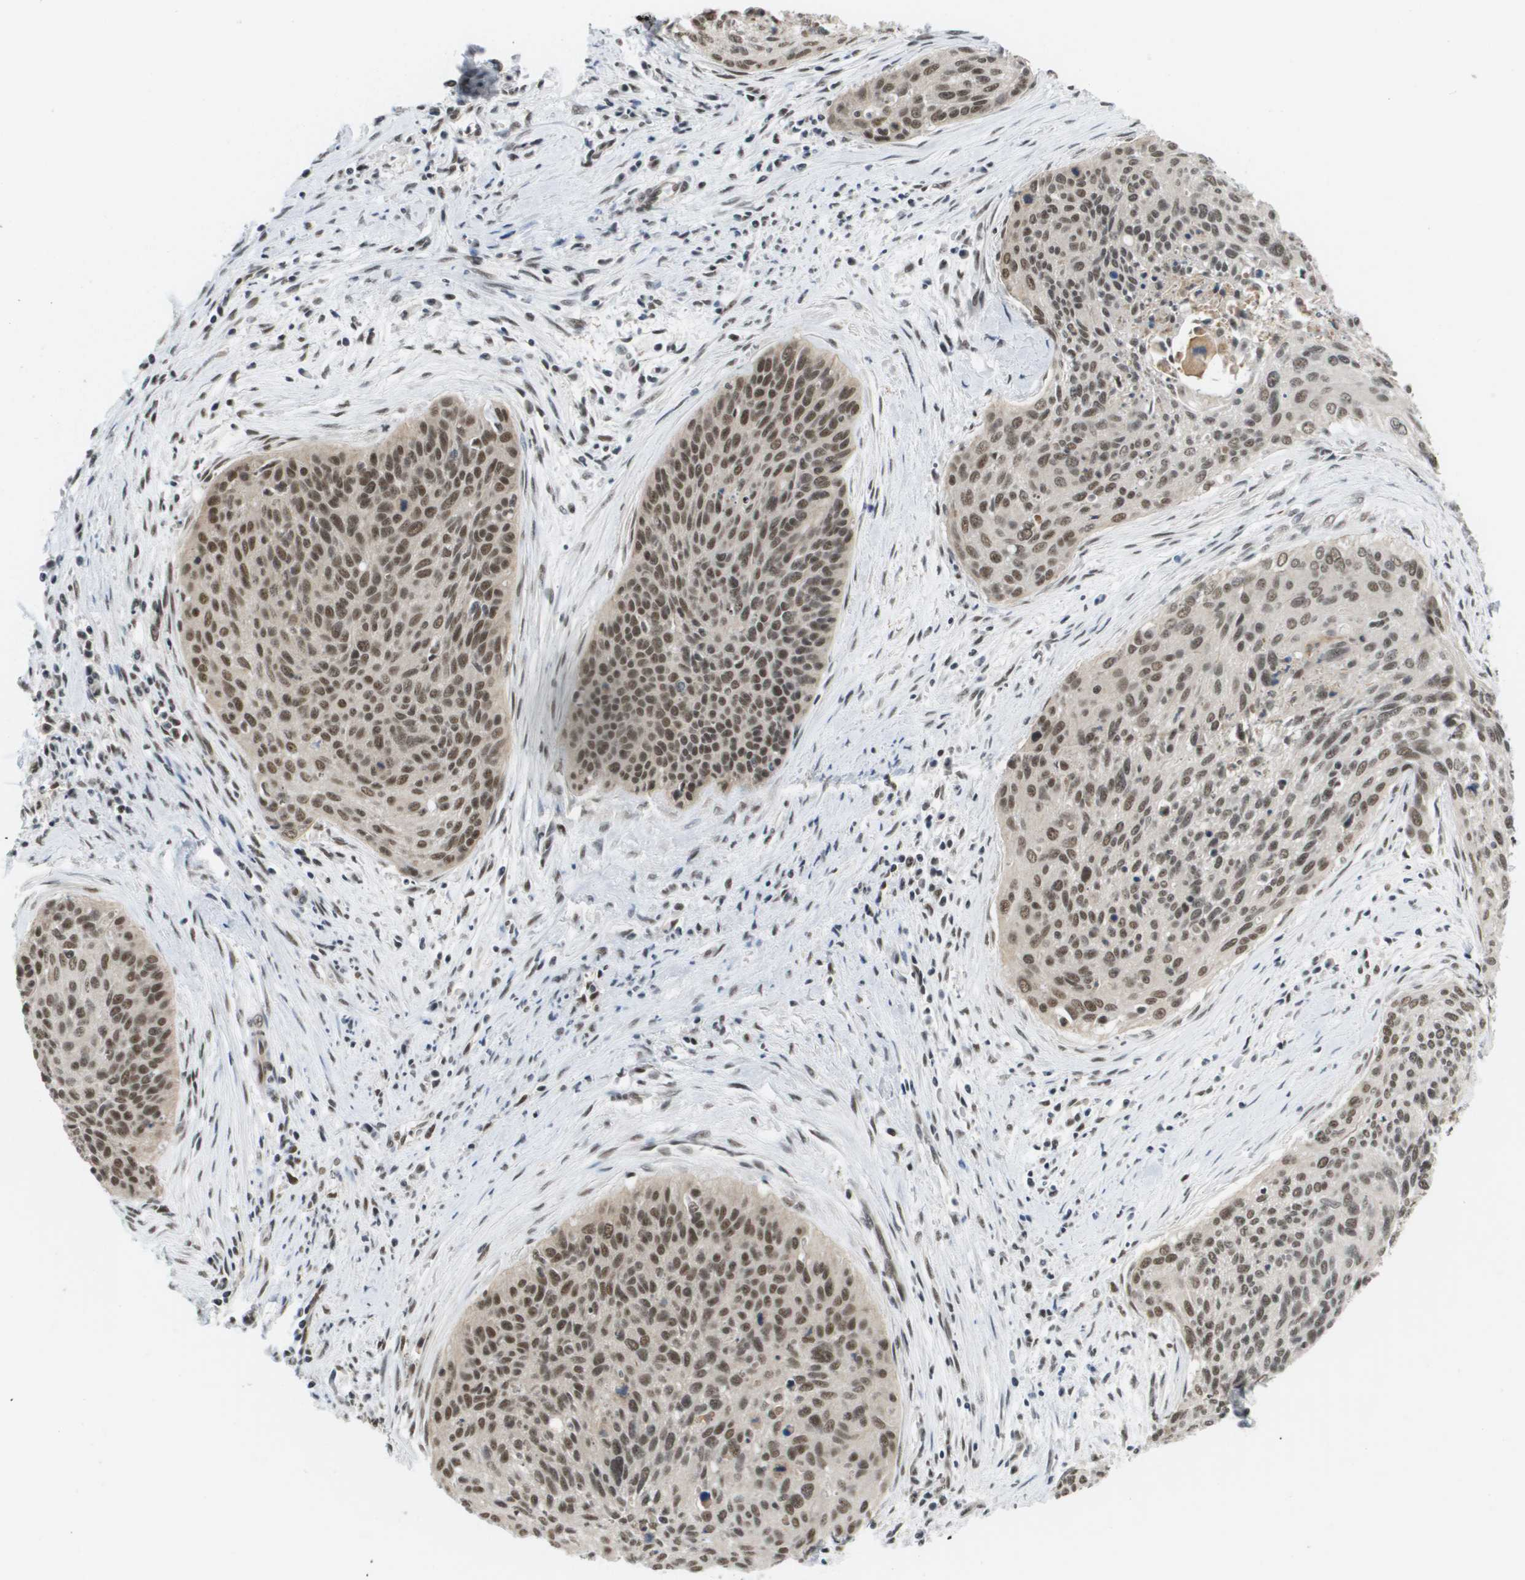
{"staining": {"intensity": "moderate", "quantity": ">75%", "location": "nuclear"}, "tissue": "cervical cancer", "cell_type": "Tumor cells", "image_type": "cancer", "snomed": [{"axis": "morphology", "description": "Squamous cell carcinoma, NOS"}, {"axis": "topography", "description": "Cervix"}], "caption": "The image demonstrates immunohistochemical staining of cervical squamous cell carcinoma. There is moderate nuclear expression is appreciated in approximately >75% of tumor cells.", "gene": "ISY1", "patient": {"sex": "female", "age": 55}}